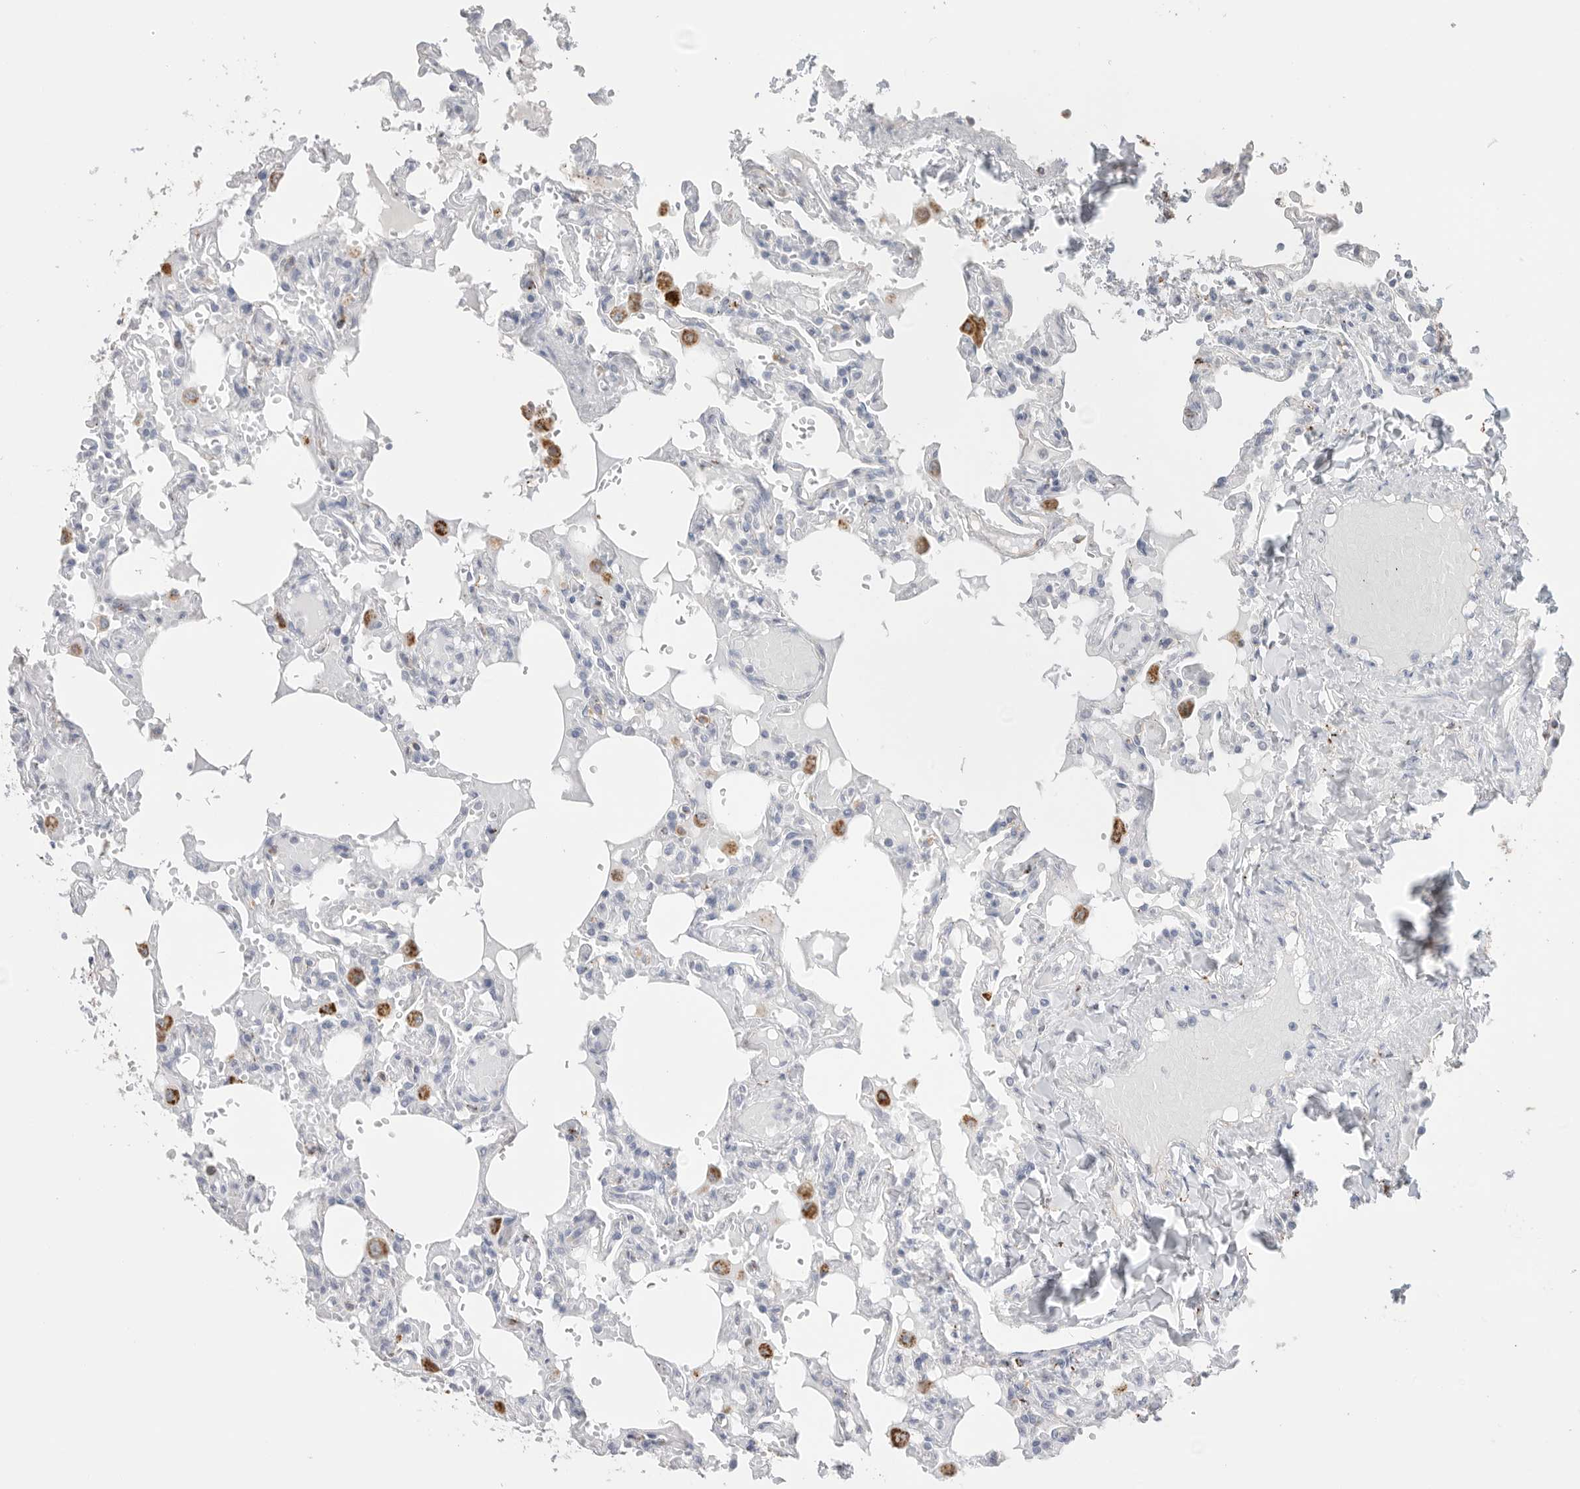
{"staining": {"intensity": "negative", "quantity": "none", "location": "none"}, "tissue": "lung", "cell_type": "Alveolar cells", "image_type": "normal", "snomed": [{"axis": "morphology", "description": "Normal tissue, NOS"}, {"axis": "topography", "description": "Lung"}], "caption": "Alveolar cells show no significant positivity in normal lung.", "gene": "GGH", "patient": {"sex": "male", "age": 21}}